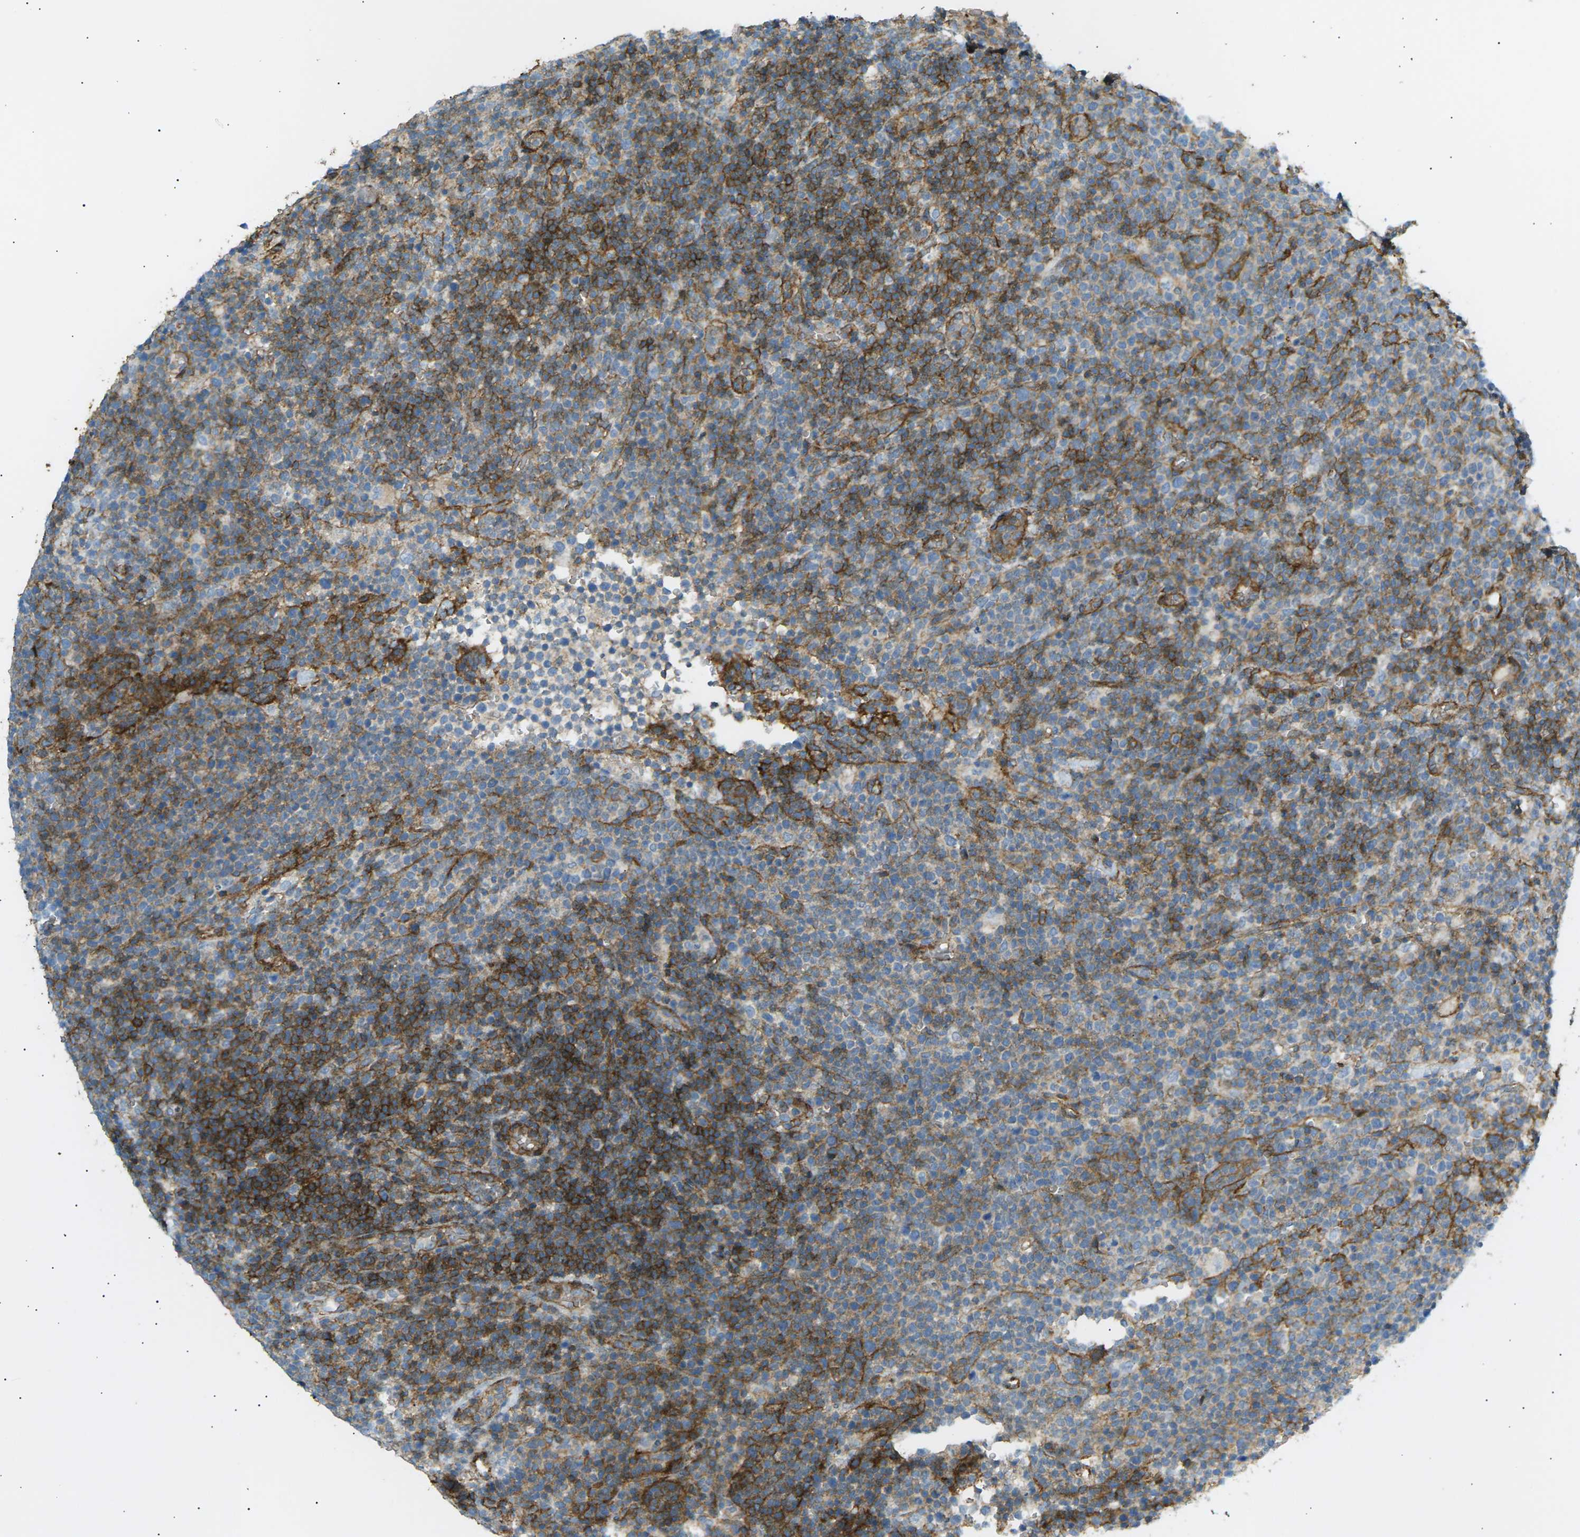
{"staining": {"intensity": "negative", "quantity": "none", "location": "none"}, "tissue": "lymphoma", "cell_type": "Tumor cells", "image_type": "cancer", "snomed": [{"axis": "morphology", "description": "Malignant lymphoma, non-Hodgkin's type, High grade"}, {"axis": "topography", "description": "Lymph node"}], "caption": "The immunohistochemistry micrograph has no significant positivity in tumor cells of malignant lymphoma, non-Hodgkin's type (high-grade) tissue.", "gene": "ATP2B4", "patient": {"sex": "male", "age": 61}}